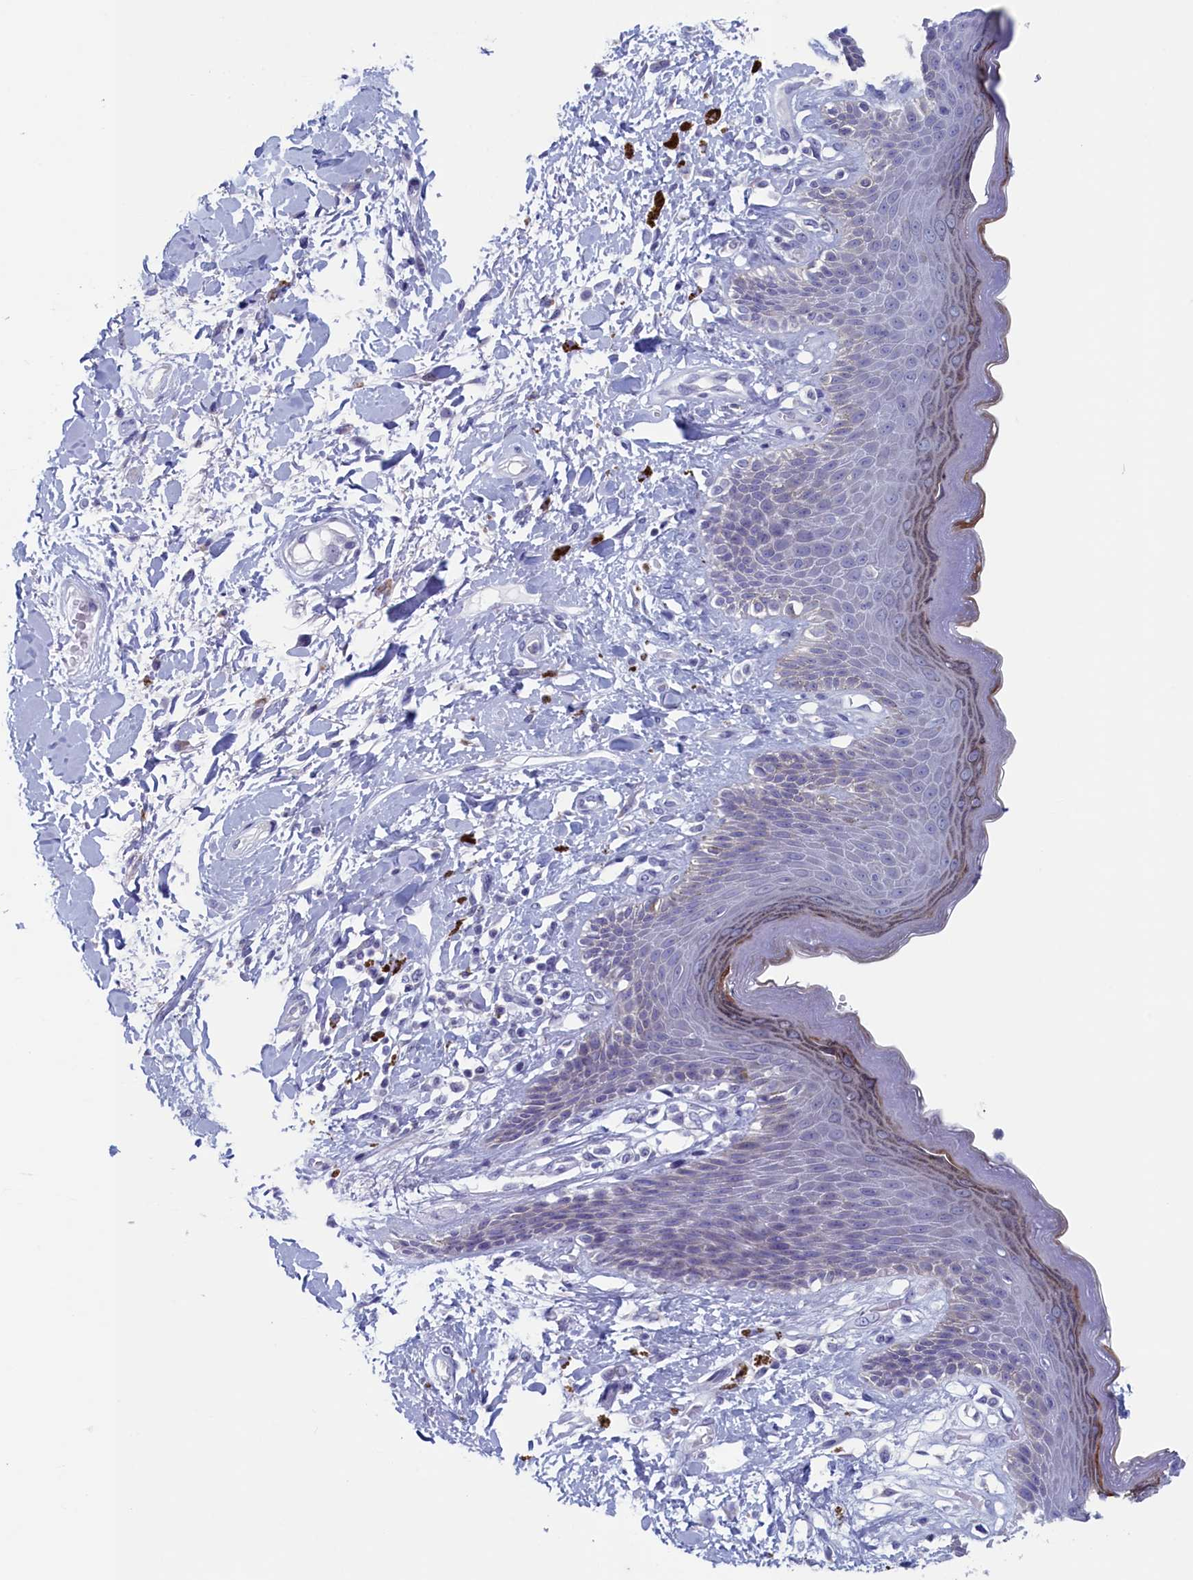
{"staining": {"intensity": "weak", "quantity": "25%-75%", "location": "cytoplasmic/membranous"}, "tissue": "skin", "cell_type": "Epidermal cells", "image_type": "normal", "snomed": [{"axis": "morphology", "description": "Normal tissue, NOS"}, {"axis": "topography", "description": "Anal"}], "caption": "Skin stained with IHC shows weak cytoplasmic/membranous staining in about 25%-75% of epidermal cells.", "gene": "WDR76", "patient": {"sex": "female", "age": 78}}